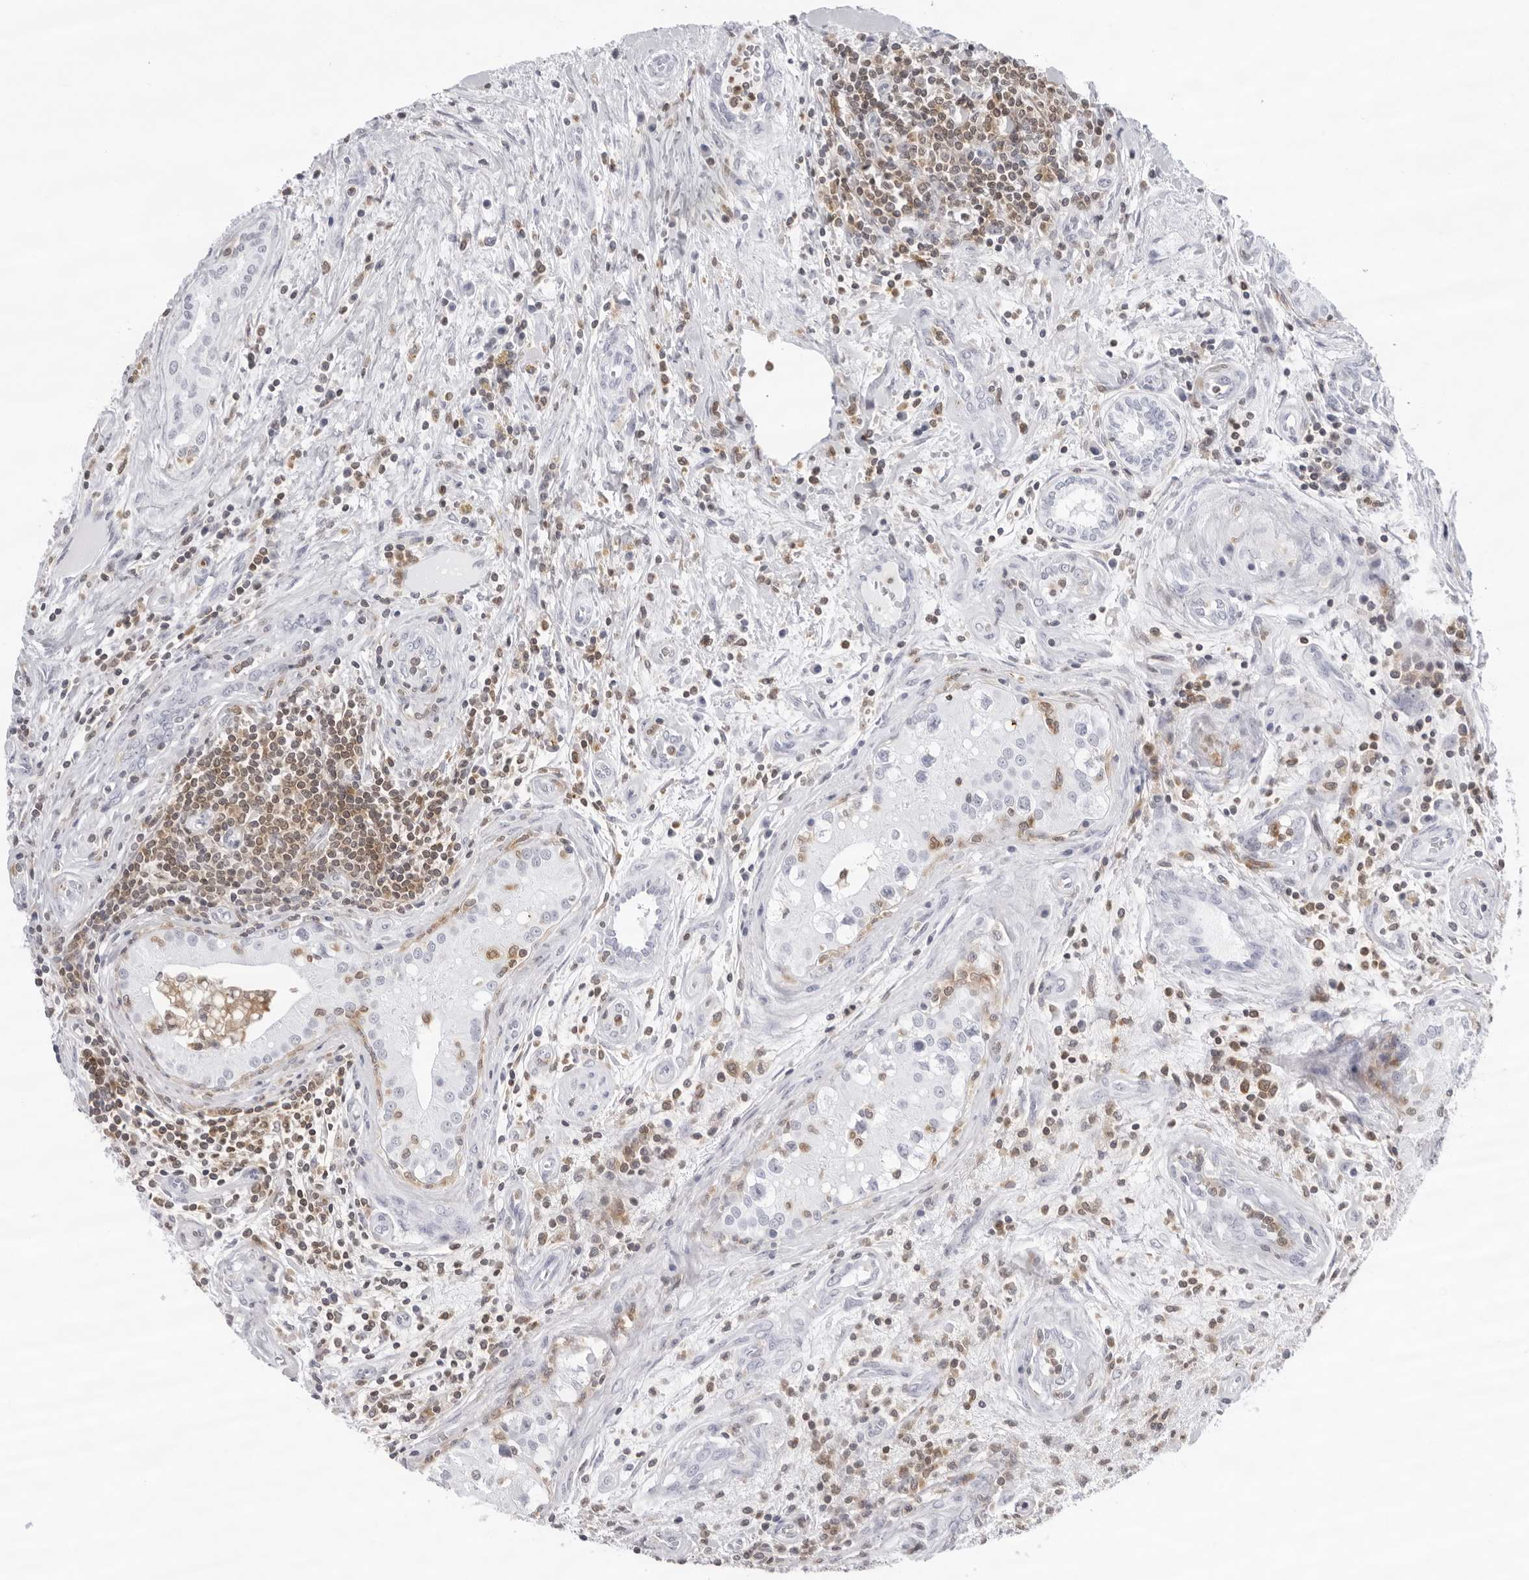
{"staining": {"intensity": "negative", "quantity": "none", "location": "none"}, "tissue": "testis cancer", "cell_type": "Tumor cells", "image_type": "cancer", "snomed": [{"axis": "morphology", "description": "Carcinoma, Embryonal, NOS"}, {"axis": "topography", "description": "Testis"}], "caption": "IHC histopathology image of neoplastic tissue: human testis cancer (embryonal carcinoma) stained with DAB displays no significant protein positivity in tumor cells.", "gene": "FMNL1", "patient": {"sex": "male", "age": 28}}